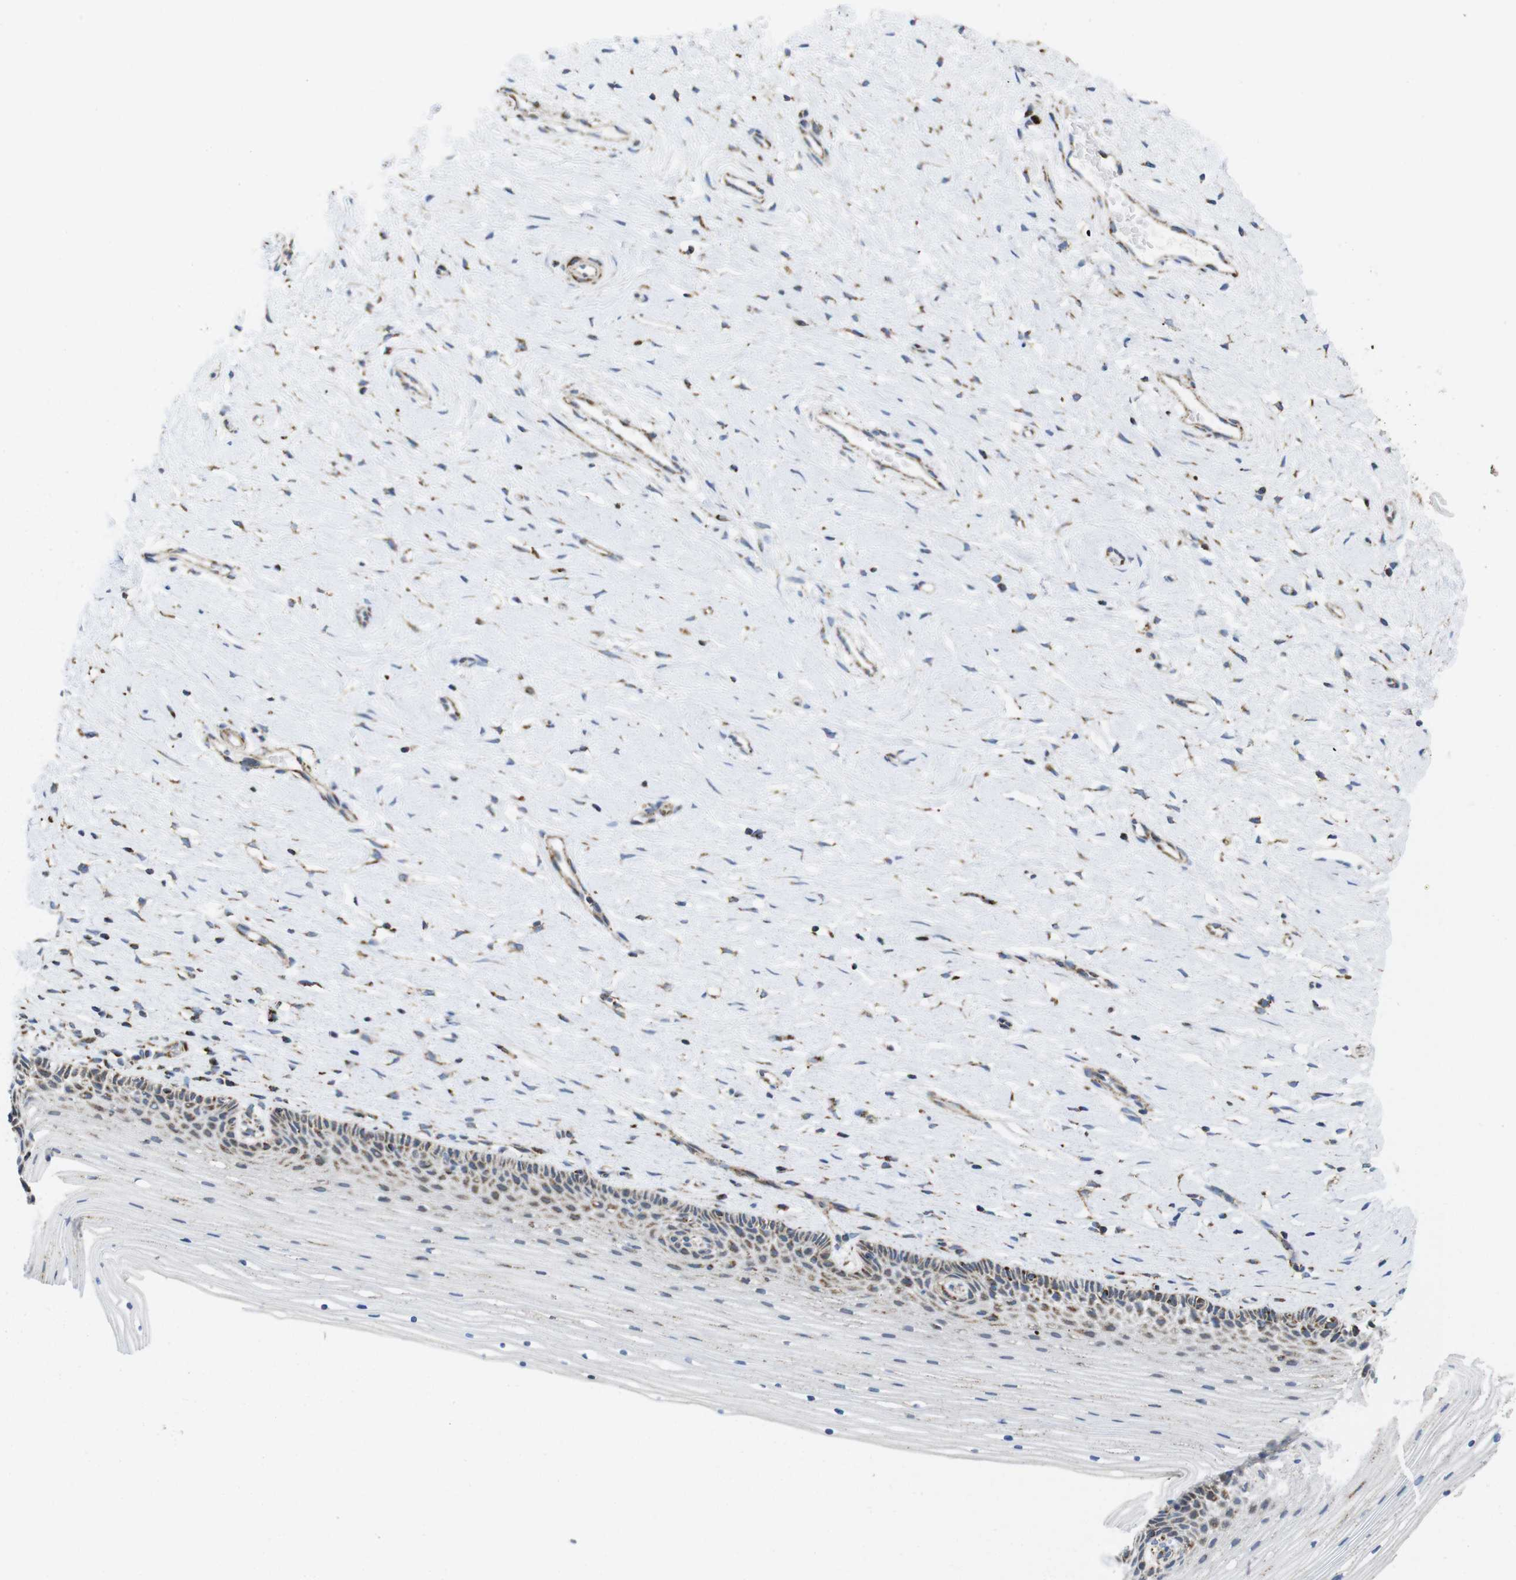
{"staining": {"intensity": "strong", "quantity": ">75%", "location": "cytoplasmic/membranous"}, "tissue": "cervix", "cell_type": "Glandular cells", "image_type": "normal", "snomed": [{"axis": "morphology", "description": "Normal tissue, NOS"}, {"axis": "topography", "description": "Cervix"}], "caption": "Normal cervix reveals strong cytoplasmic/membranous positivity in approximately >75% of glandular cells, visualized by immunohistochemistry.", "gene": "TMEM192", "patient": {"sex": "female", "age": 39}}